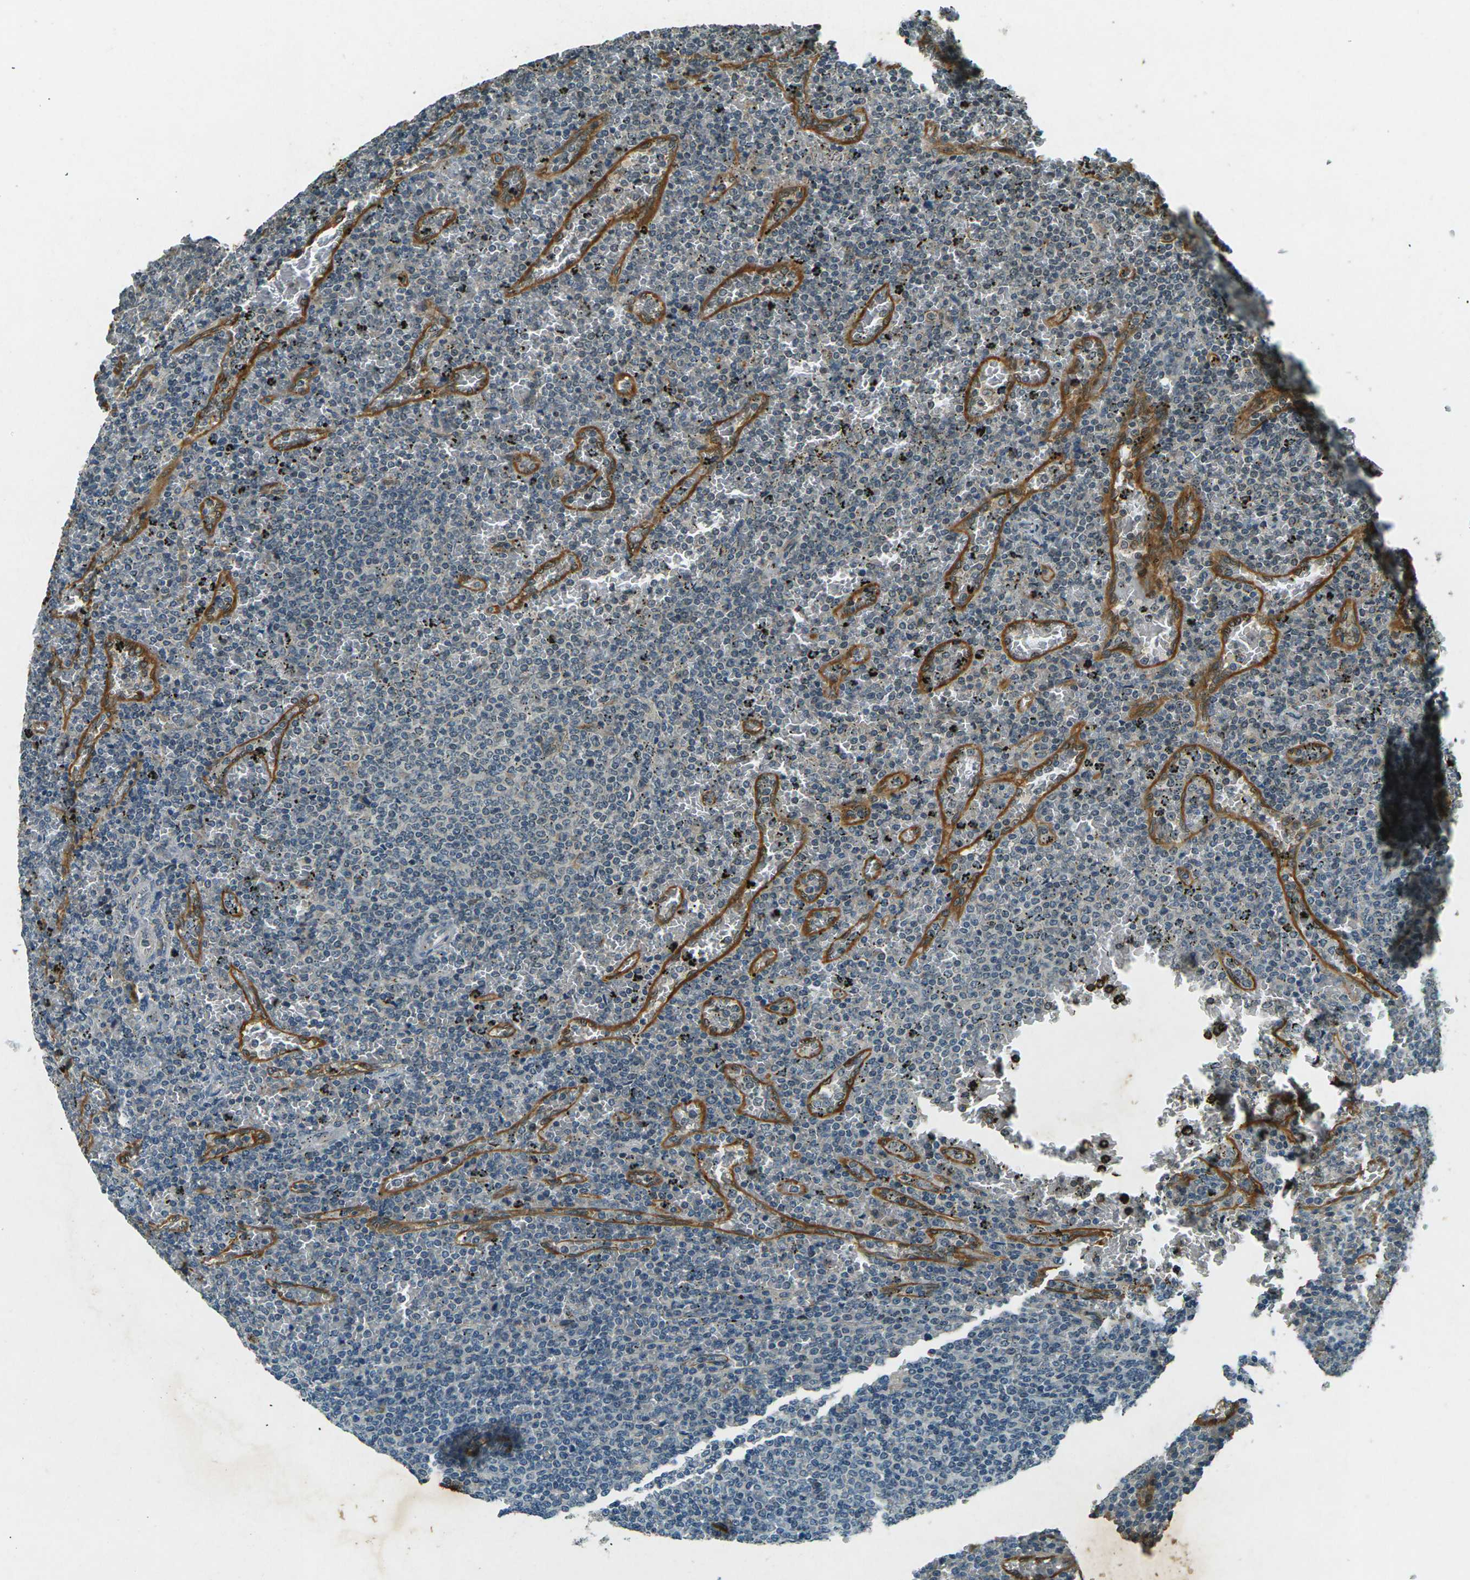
{"staining": {"intensity": "negative", "quantity": "none", "location": "none"}, "tissue": "lymphoma", "cell_type": "Tumor cells", "image_type": "cancer", "snomed": [{"axis": "morphology", "description": "Malignant lymphoma, non-Hodgkin's type, Low grade"}, {"axis": "topography", "description": "Spleen"}], "caption": "This is an immunohistochemistry (IHC) micrograph of human lymphoma. There is no positivity in tumor cells.", "gene": "PDE2A", "patient": {"sex": "female", "age": 77}}